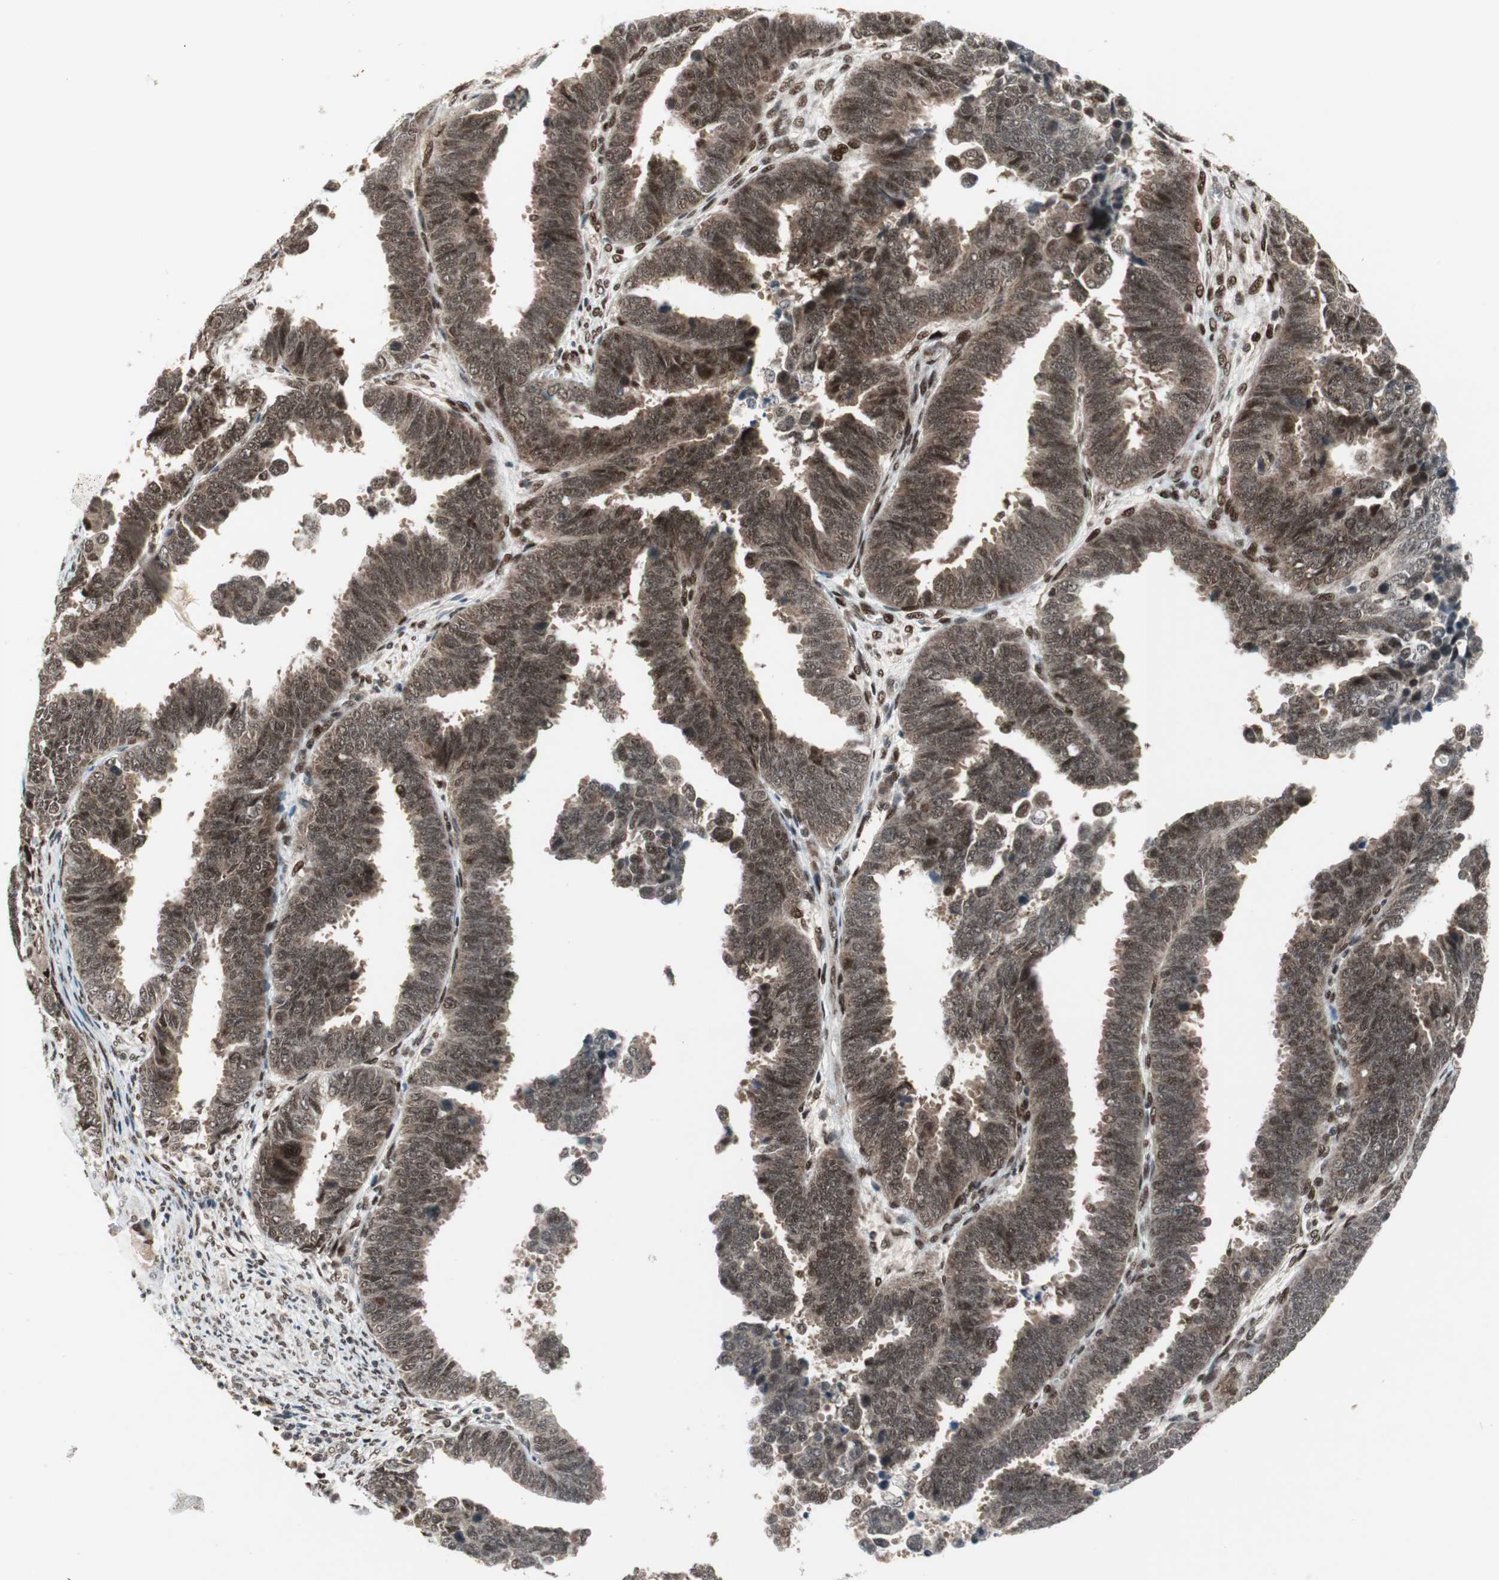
{"staining": {"intensity": "strong", "quantity": ">75%", "location": "nuclear"}, "tissue": "endometrial cancer", "cell_type": "Tumor cells", "image_type": "cancer", "snomed": [{"axis": "morphology", "description": "Adenocarcinoma, NOS"}, {"axis": "topography", "description": "Endometrium"}], "caption": "Human endometrial cancer stained for a protein (brown) demonstrates strong nuclear positive staining in approximately >75% of tumor cells.", "gene": "TCF12", "patient": {"sex": "female", "age": 75}}